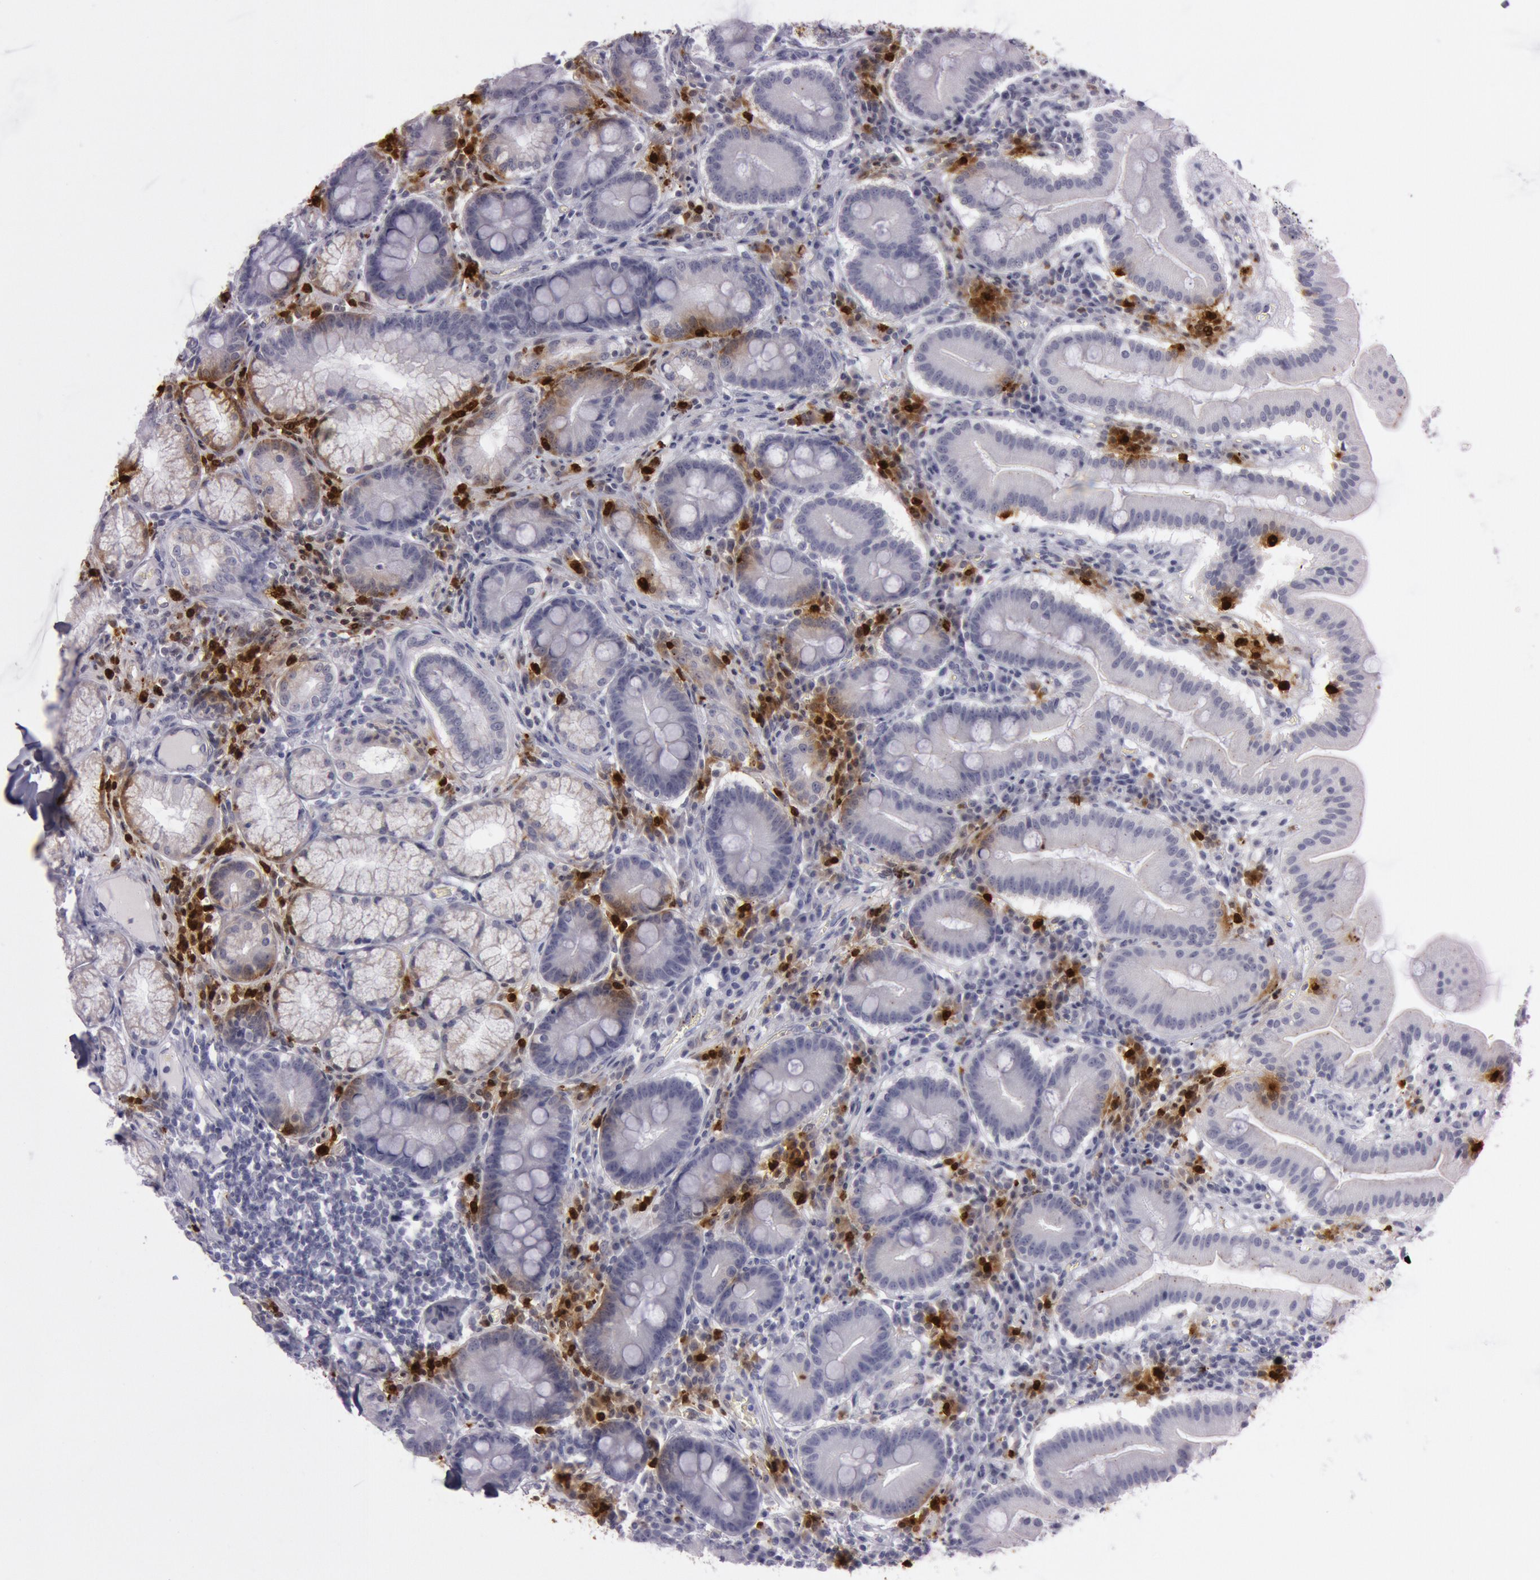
{"staining": {"intensity": "negative", "quantity": "none", "location": "none"}, "tissue": "duodenum", "cell_type": "Glandular cells", "image_type": "normal", "snomed": [{"axis": "morphology", "description": "Normal tissue, NOS"}, {"axis": "topography", "description": "Duodenum"}], "caption": "IHC micrograph of normal duodenum: human duodenum stained with DAB reveals no significant protein staining in glandular cells.", "gene": "KDM6A", "patient": {"sex": "male", "age": 50}}